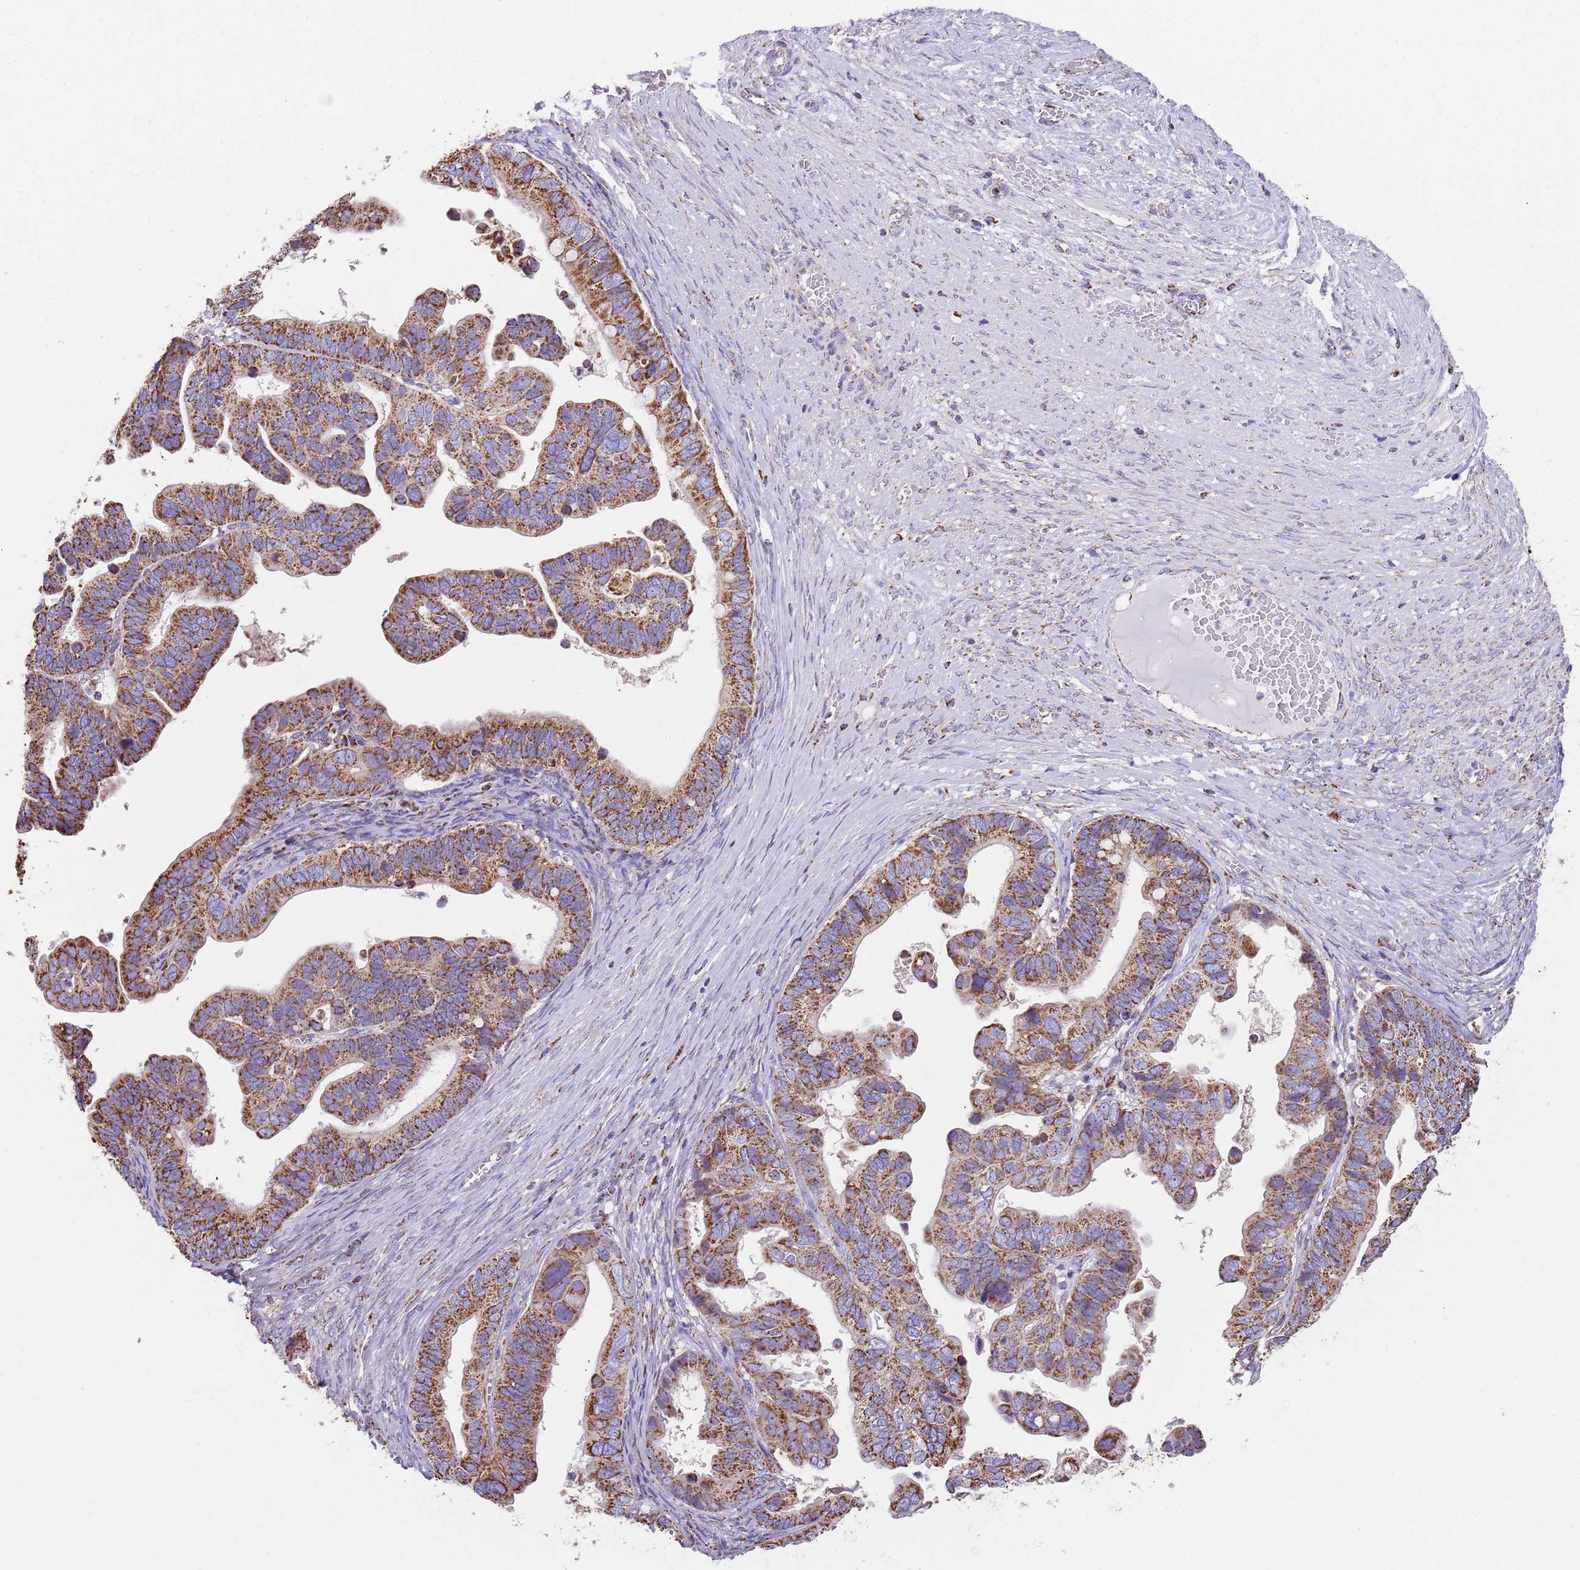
{"staining": {"intensity": "strong", "quantity": ">75%", "location": "cytoplasmic/membranous"}, "tissue": "ovarian cancer", "cell_type": "Tumor cells", "image_type": "cancer", "snomed": [{"axis": "morphology", "description": "Cystadenocarcinoma, serous, NOS"}, {"axis": "topography", "description": "Ovary"}], "caption": "A micrograph of human ovarian cancer stained for a protein shows strong cytoplasmic/membranous brown staining in tumor cells.", "gene": "TTLL1", "patient": {"sex": "female", "age": 56}}